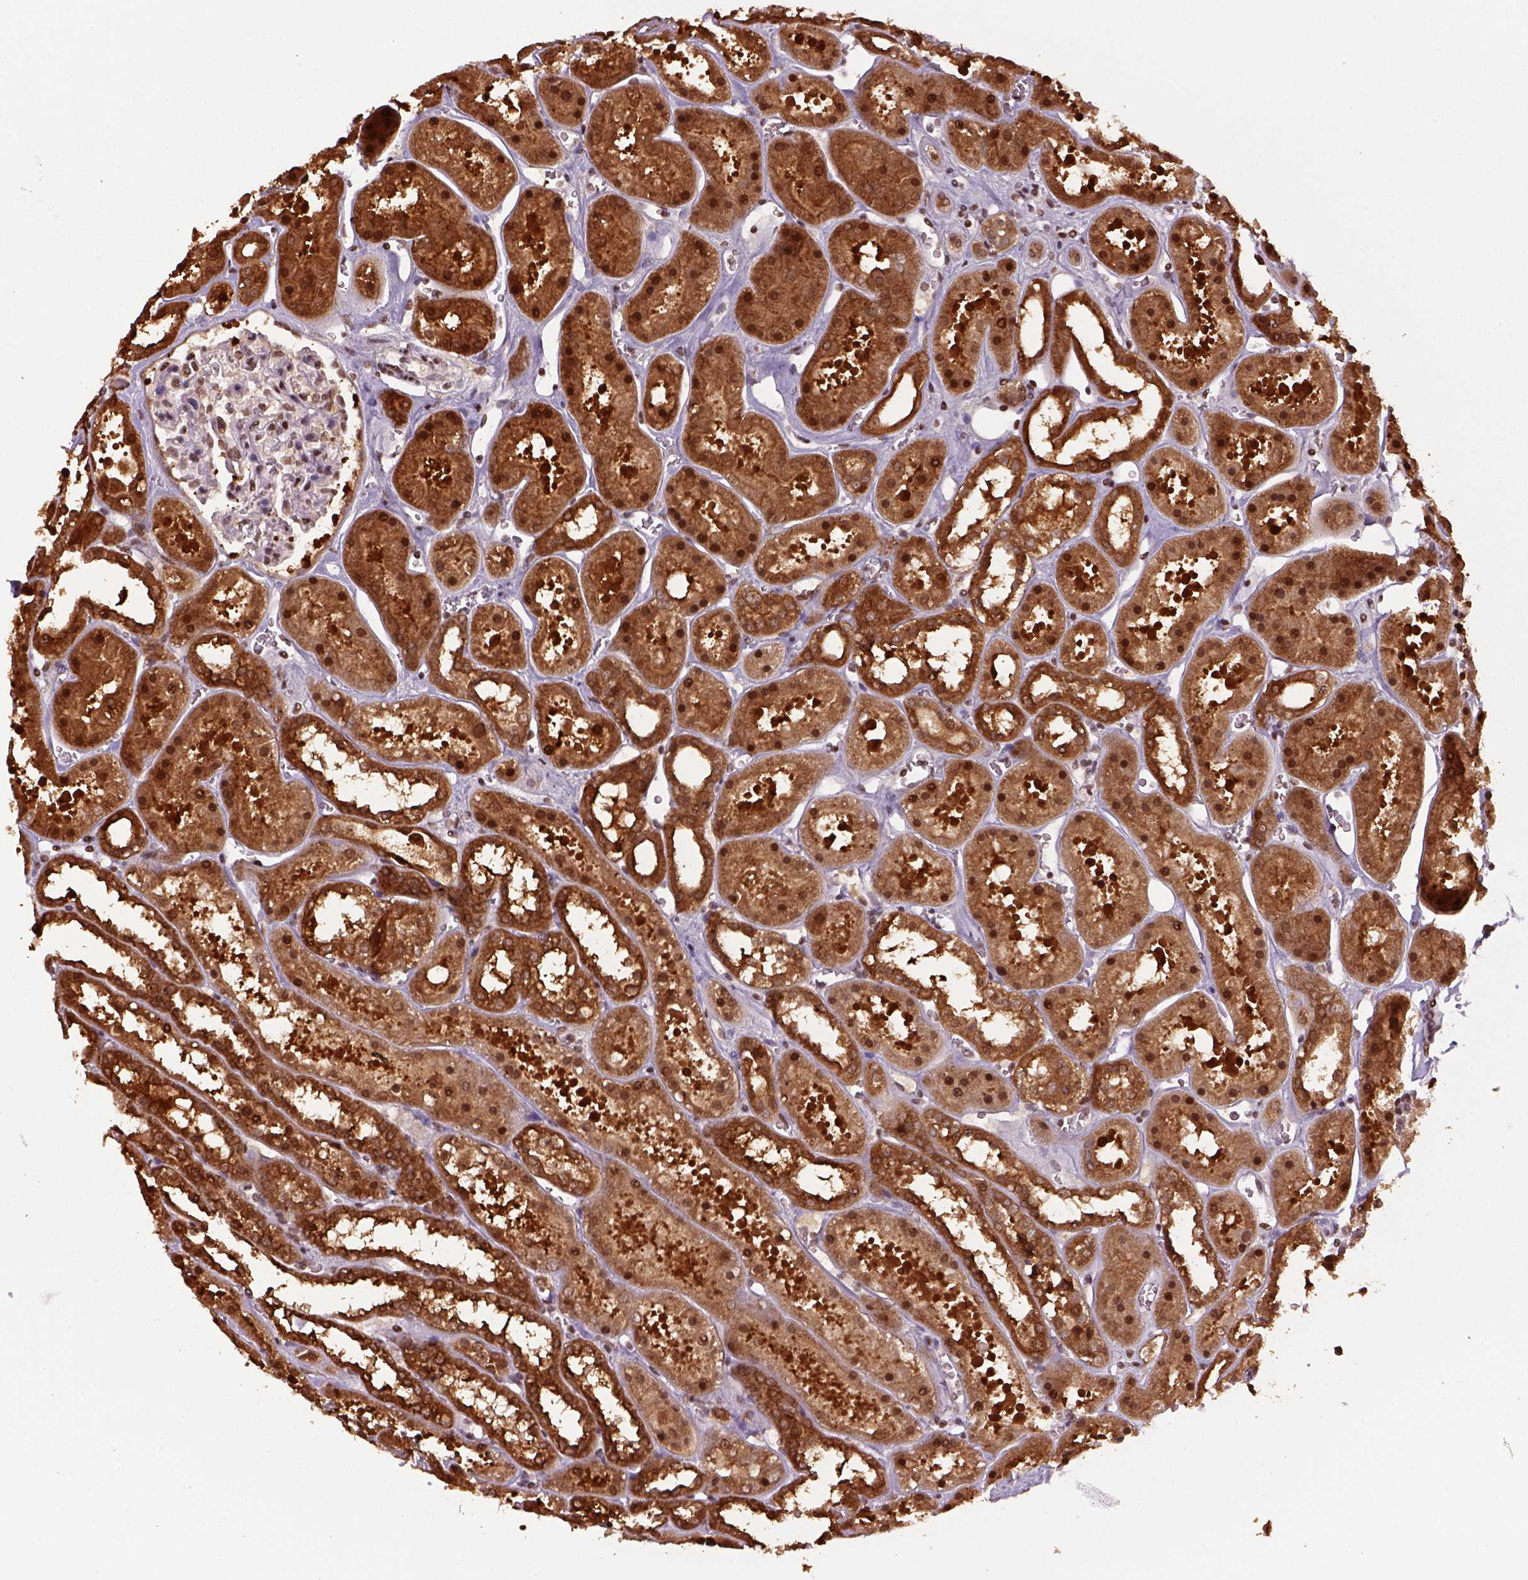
{"staining": {"intensity": "strong", "quantity": "<25%", "location": "nuclear"}, "tissue": "kidney", "cell_type": "Cells in glomeruli", "image_type": "normal", "snomed": [{"axis": "morphology", "description": "Normal tissue, NOS"}, {"axis": "topography", "description": "Kidney"}], "caption": "Normal kidney was stained to show a protein in brown. There is medium levels of strong nuclear positivity in approximately <25% of cells in glomeruli. (IHC, brightfield microscopy, high magnification).", "gene": "GOT1", "patient": {"sex": "female", "age": 41}}